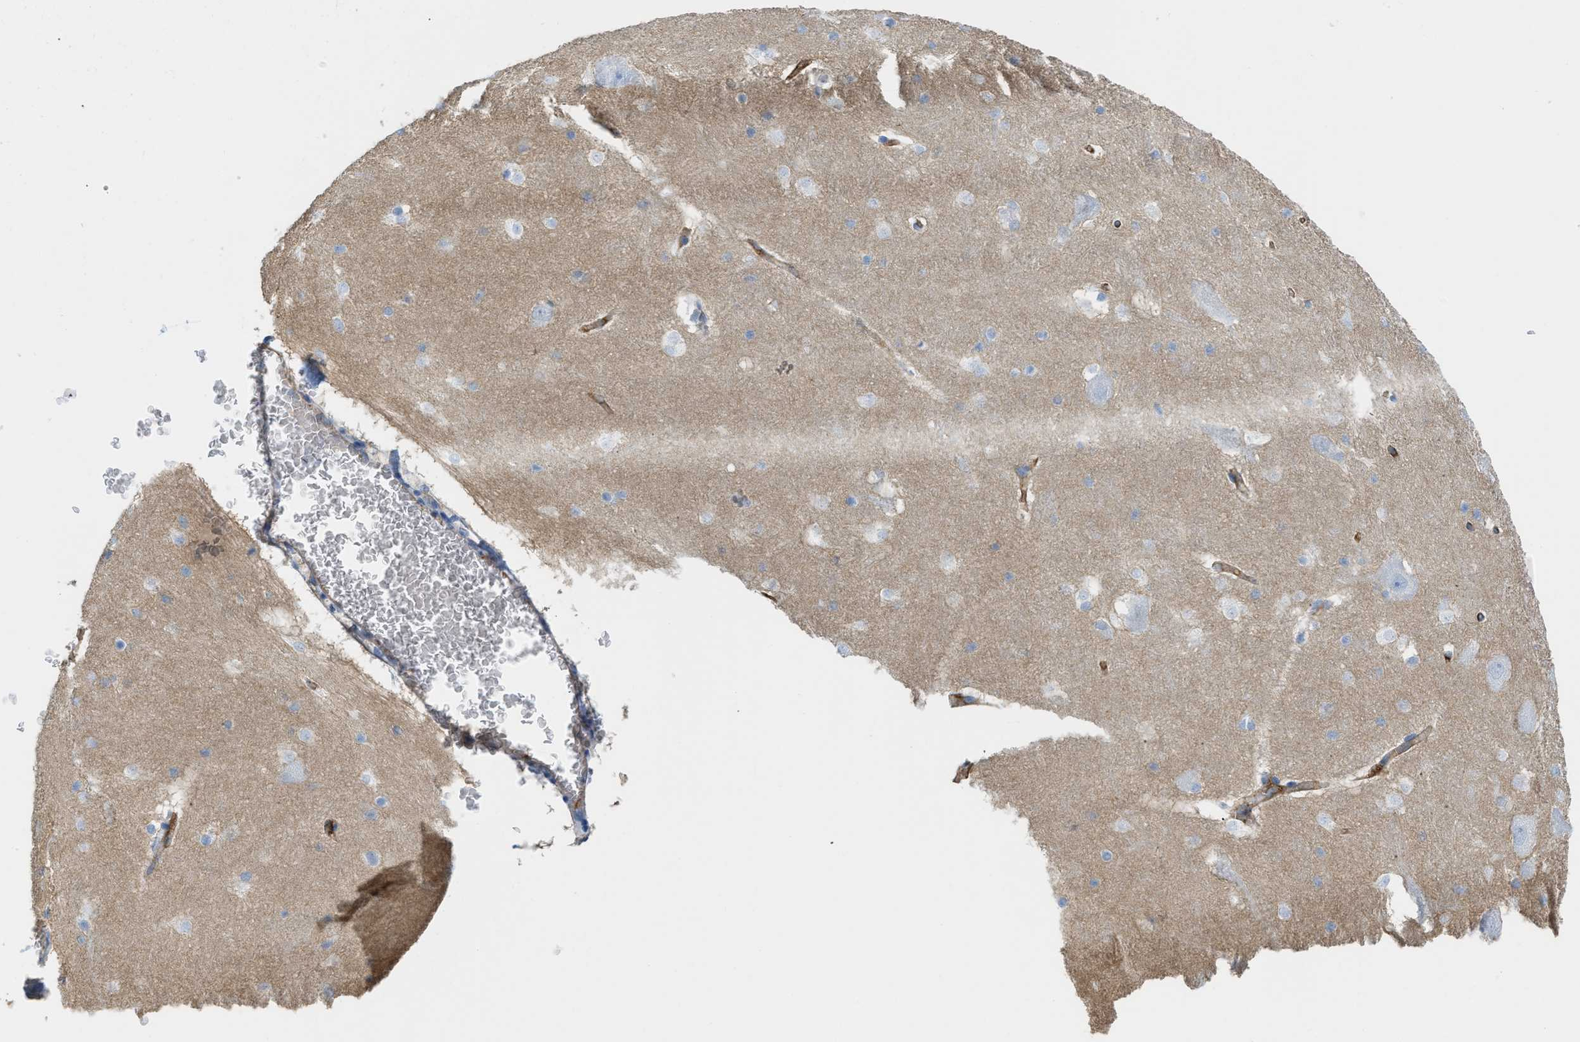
{"staining": {"intensity": "negative", "quantity": "none", "location": "none"}, "tissue": "hippocampus", "cell_type": "Glial cells", "image_type": "normal", "snomed": [{"axis": "morphology", "description": "Normal tissue, NOS"}, {"axis": "topography", "description": "Hippocampus"}], "caption": "This is an IHC photomicrograph of unremarkable hippocampus. There is no positivity in glial cells.", "gene": "SLC3A2", "patient": {"sex": "male", "age": 45}}